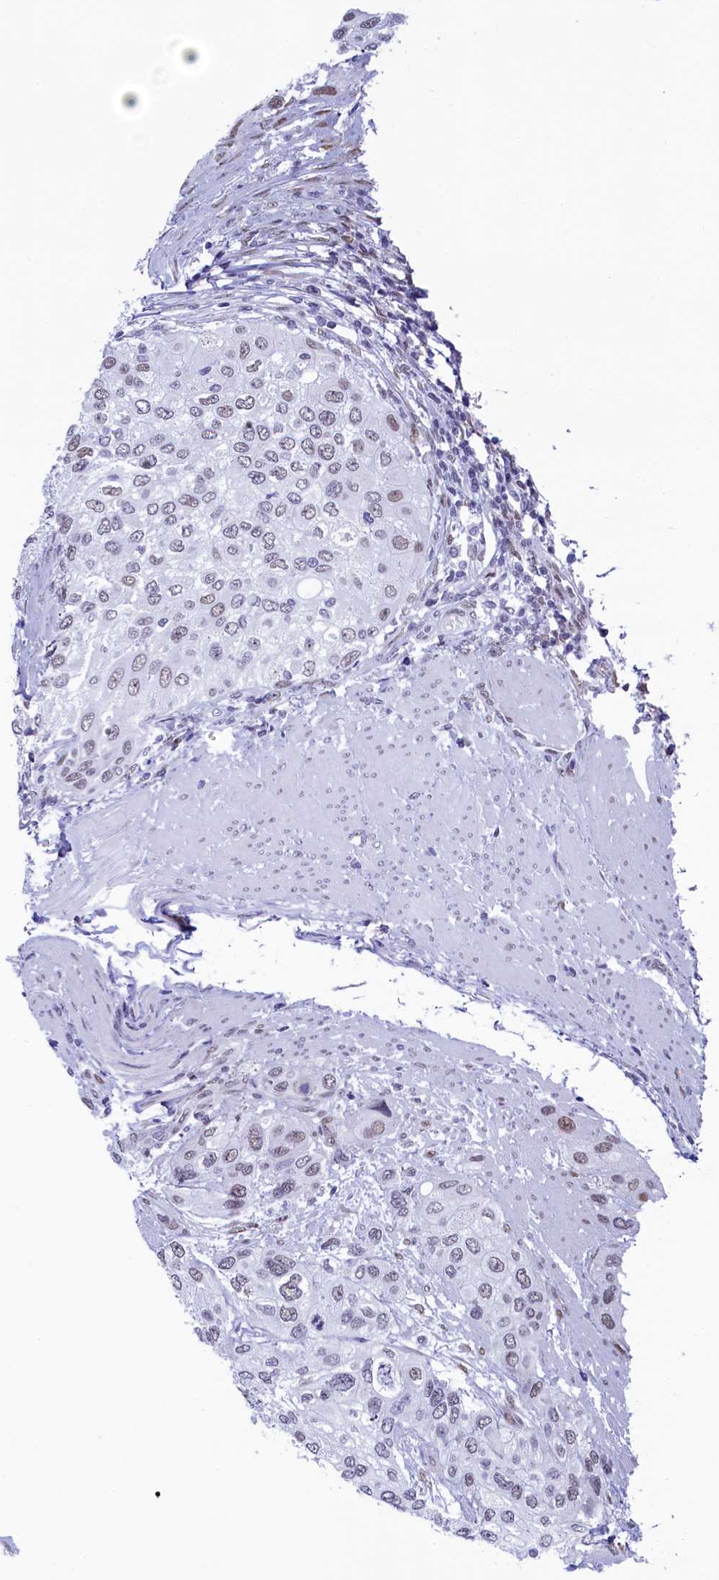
{"staining": {"intensity": "weak", "quantity": "25%-75%", "location": "nuclear"}, "tissue": "urothelial cancer", "cell_type": "Tumor cells", "image_type": "cancer", "snomed": [{"axis": "morphology", "description": "Normal tissue, NOS"}, {"axis": "morphology", "description": "Urothelial carcinoma, High grade"}, {"axis": "topography", "description": "Vascular tissue"}, {"axis": "topography", "description": "Urinary bladder"}], "caption": "Weak nuclear protein staining is appreciated in about 25%-75% of tumor cells in urothelial cancer. (IHC, brightfield microscopy, high magnification).", "gene": "SUGP2", "patient": {"sex": "female", "age": 56}}